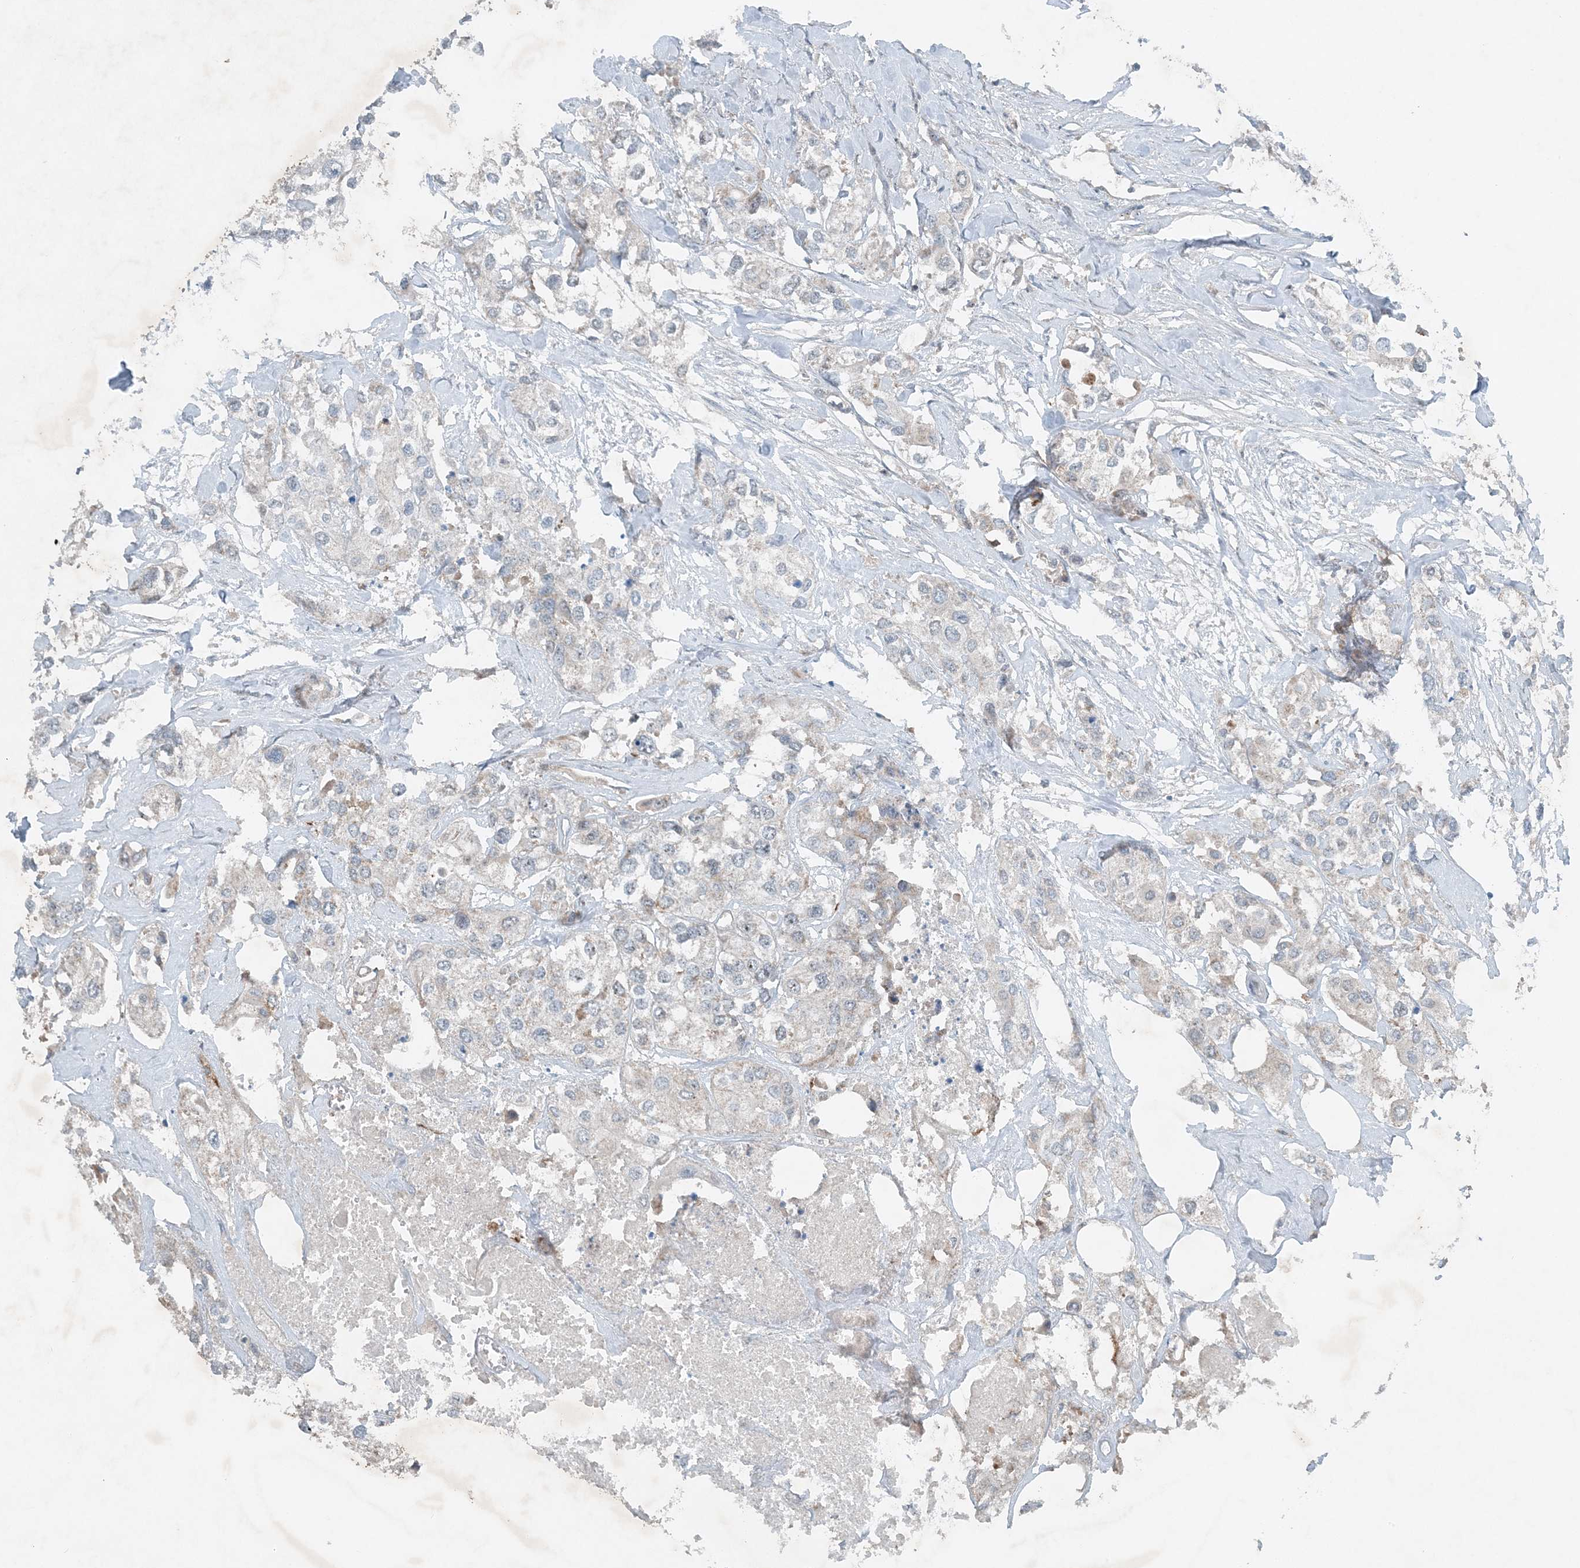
{"staining": {"intensity": "negative", "quantity": "none", "location": "none"}, "tissue": "urothelial cancer", "cell_type": "Tumor cells", "image_type": "cancer", "snomed": [{"axis": "morphology", "description": "Urothelial carcinoma, High grade"}, {"axis": "topography", "description": "Urinary bladder"}], "caption": "Immunohistochemistry (IHC) image of urothelial cancer stained for a protein (brown), which reveals no staining in tumor cells.", "gene": "MITD1", "patient": {"sex": "male", "age": 64}}